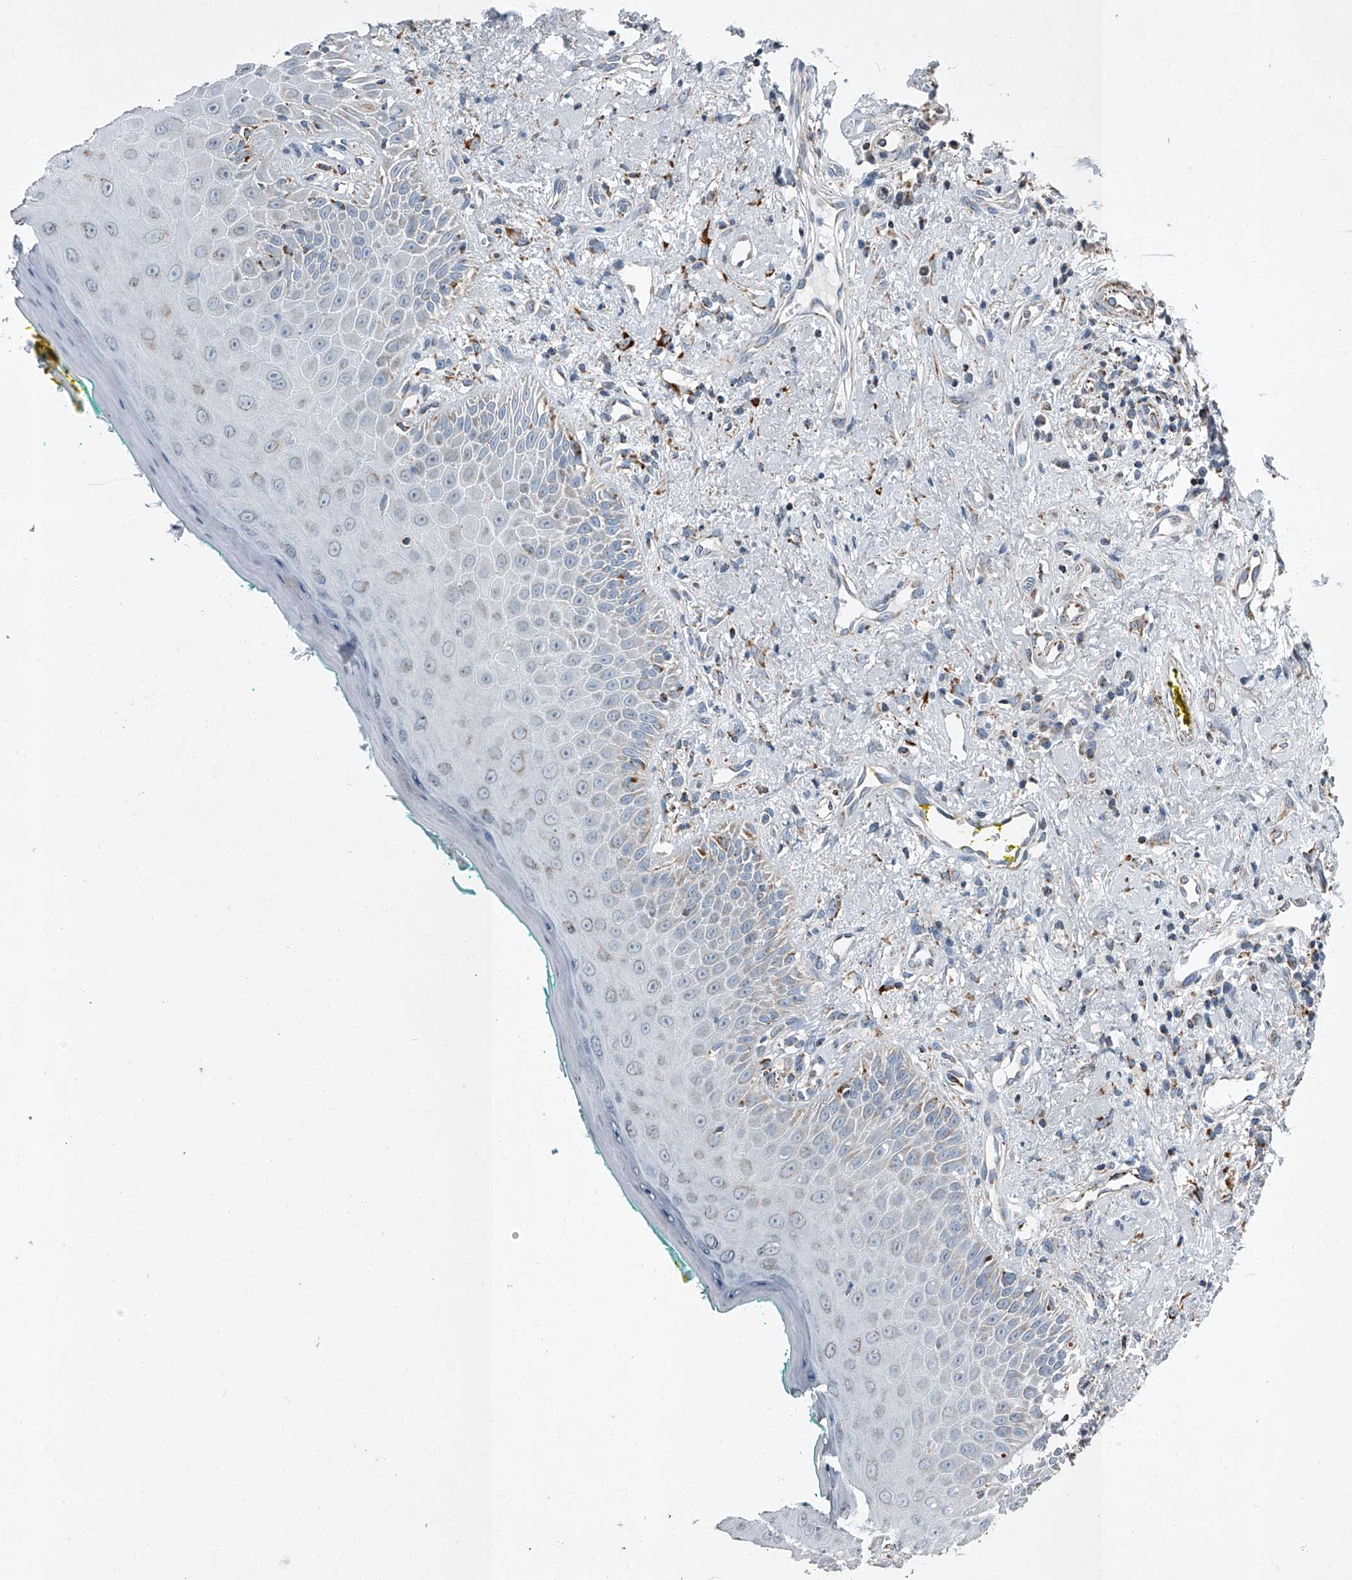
{"staining": {"intensity": "weak", "quantity": "<25%", "location": "cytoplasmic/membranous"}, "tissue": "oral mucosa", "cell_type": "Squamous epithelial cells", "image_type": "normal", "snomed": [{"axis": "morphology", "description": "Normal tissue, NOS"}, {"axis": "topography", "description": "Oral tissue"}], "caption": "The photomicrograph exhibits no significant staining in squamous epithelial cells of oral mucosa.", "gene": "CHRNA7", "patient": {"sex": "female", "age": 70}}